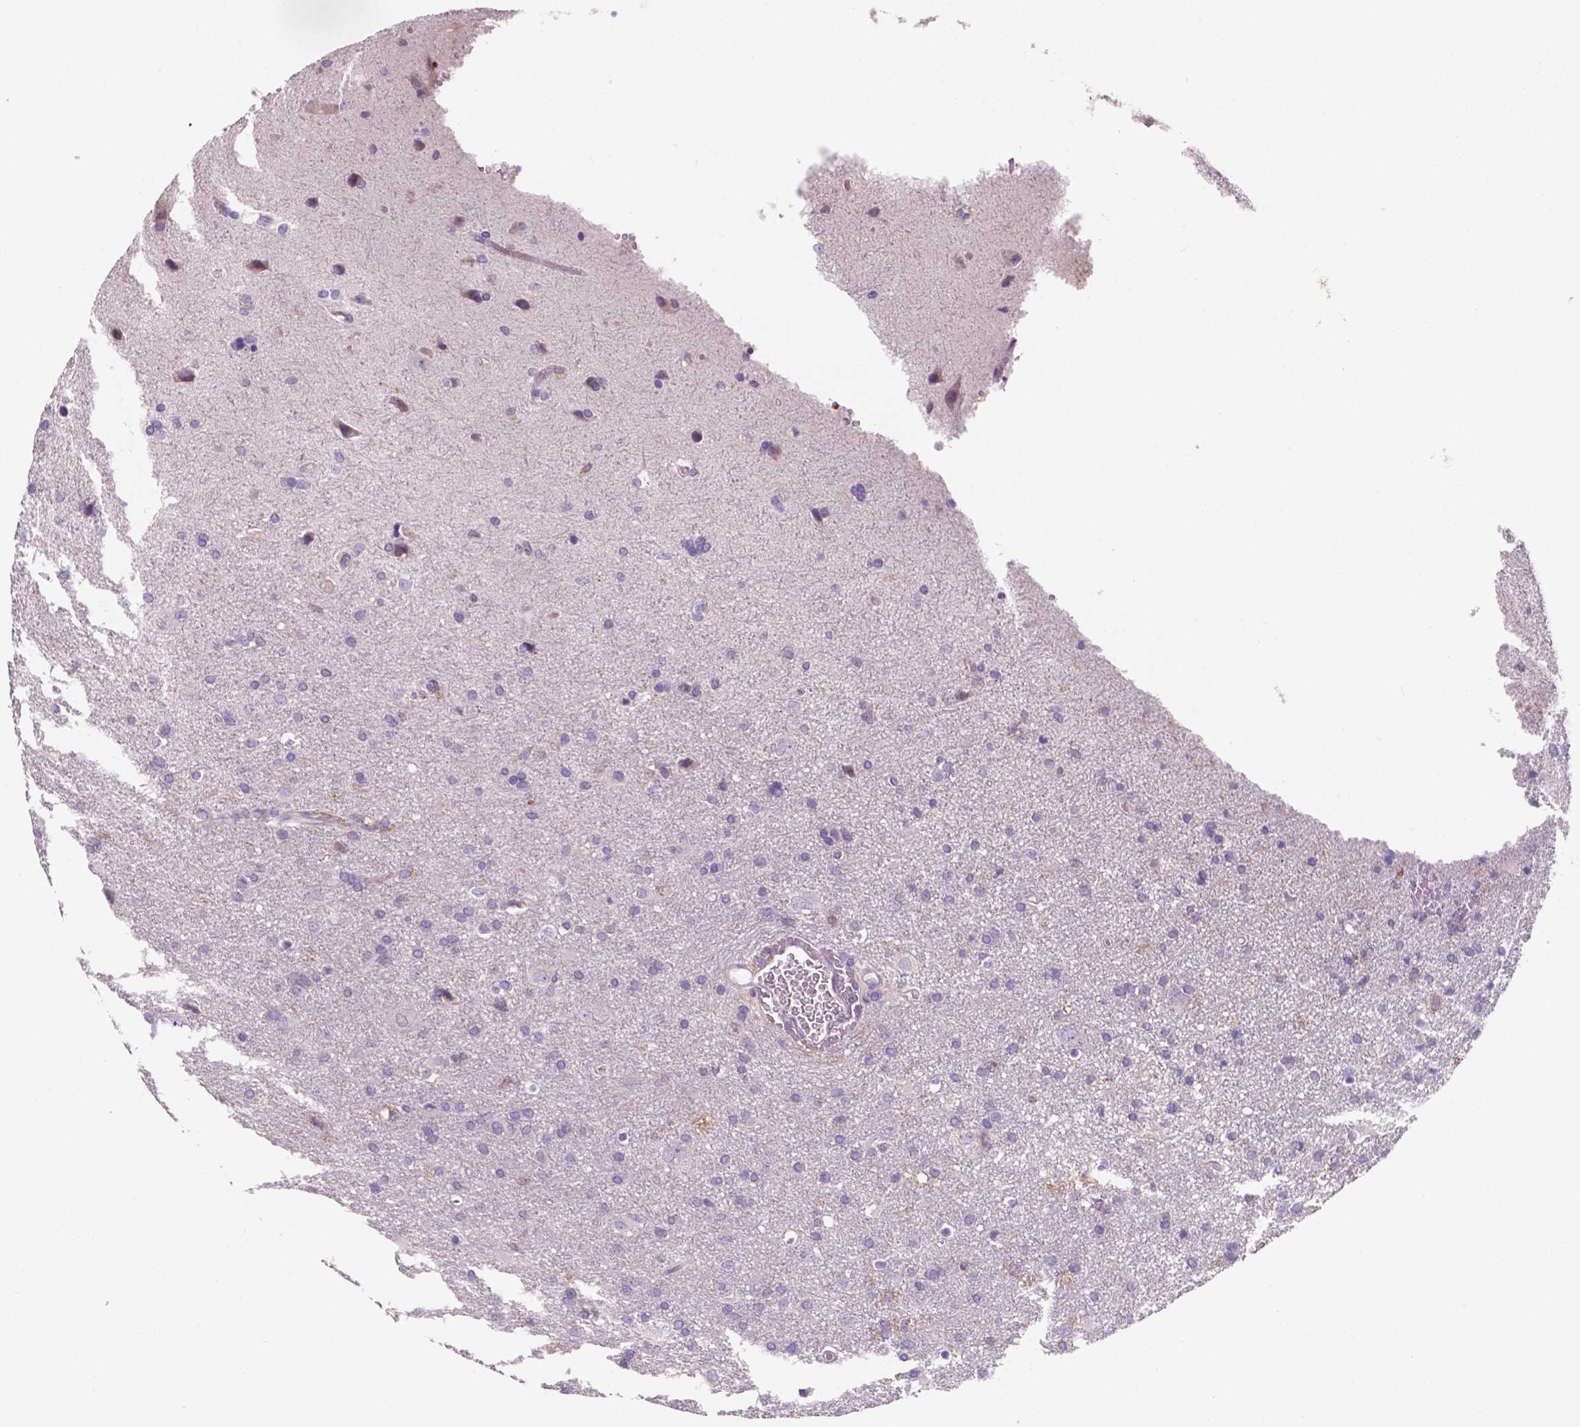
{"staining": {"intensity": "negative", "quantity": "none", "location": "none"}, "tissue": "glioma", "cell_type": "Tumor cells", "image_type": "cancer", "snomed": [{"axis": "morphology", "description": "Glioma, malignant, Low grade"}, {"axis": "topography", "description": "Brain"}], "caption": "Glioma was stained to show a protein in brown. There is no significant expression in tumor cells.", "gene": "MKRN2OS", "patient": {"sex": "male", "age": 66}}